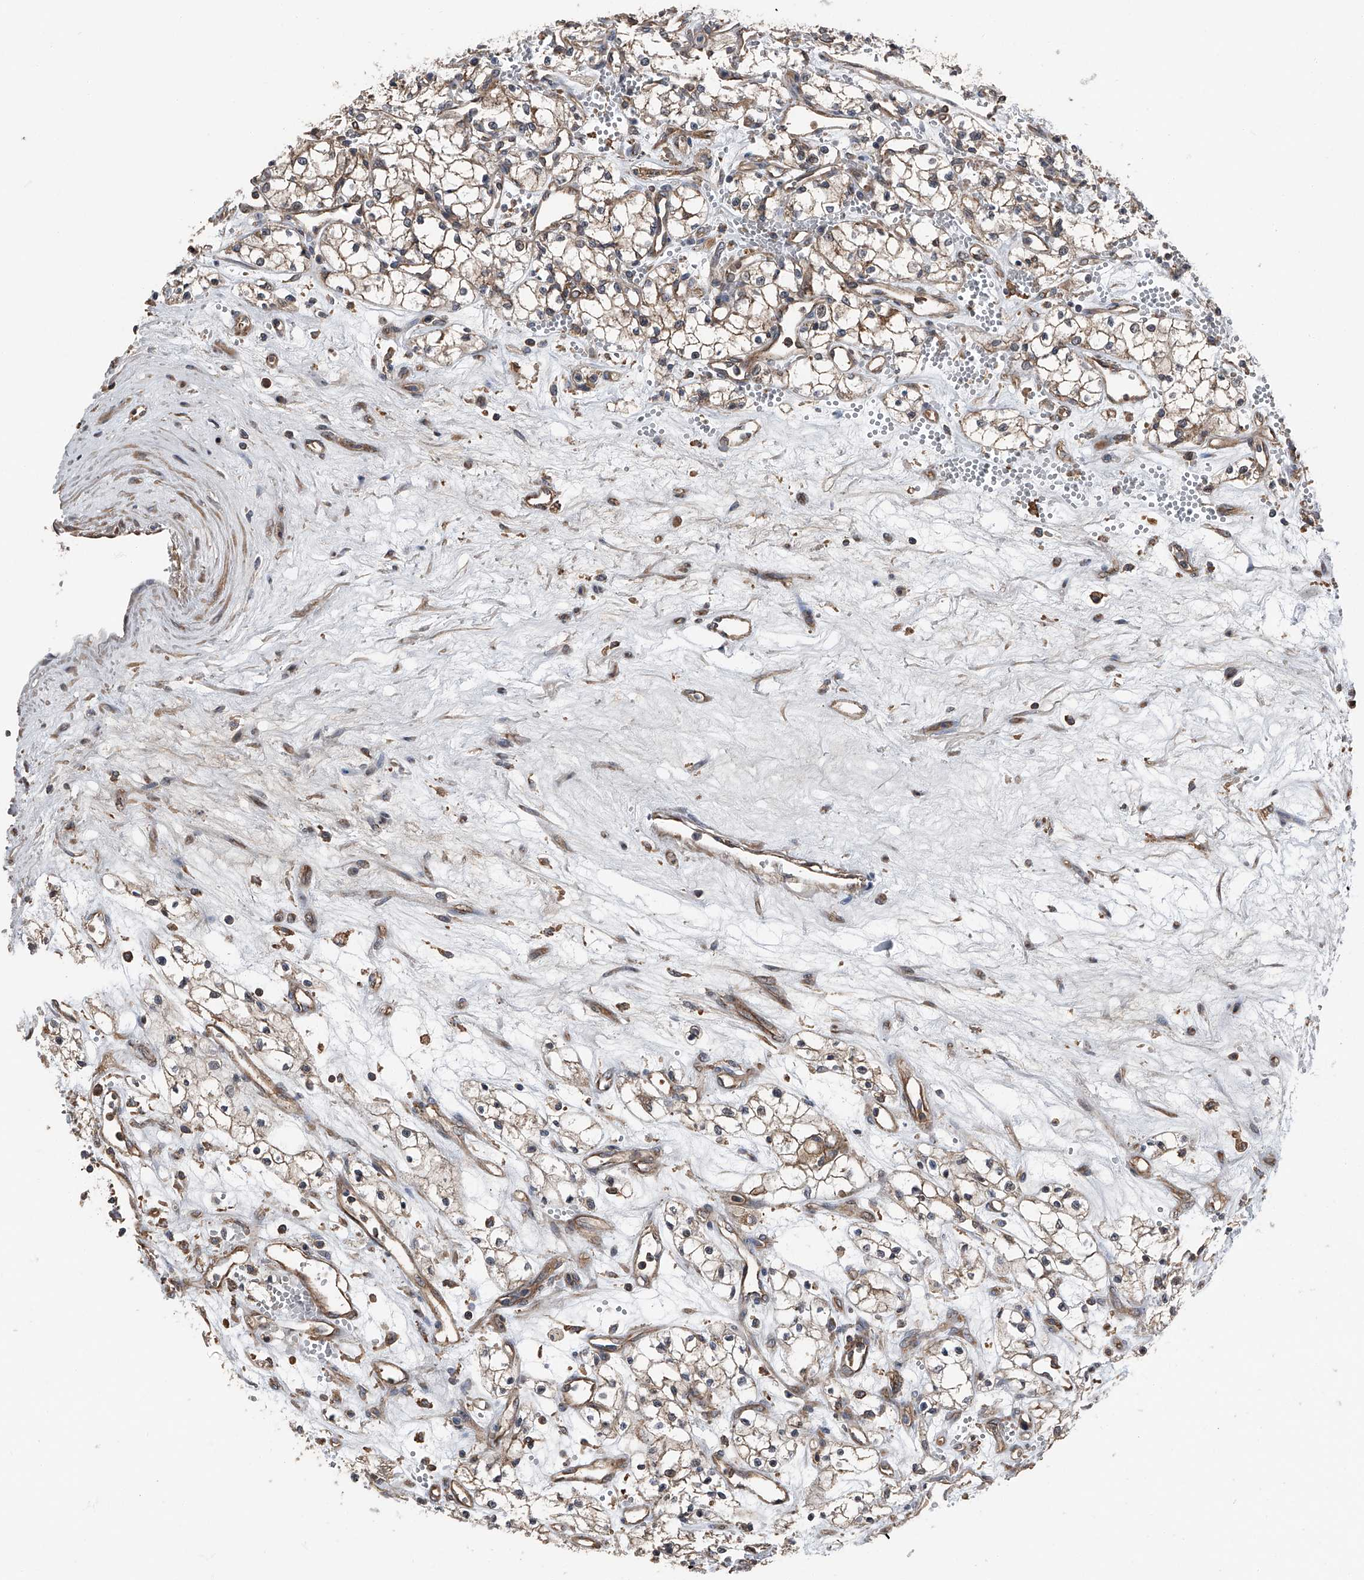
{"staining": {"intensity": "weak", "quantity": ">75%", "location": "cytoplasmic/membranous"}, "tissue": "renal cancer", "cell_type": "Tumor cells", "image_type": "cancer", "snomed": [{"axis": "morphology", "description": "Adenocarcinoma, NOS"}, {"axis": "topography", "description": "Kidney"}], "caption": "This is a histology image of immunohistochemistry (IHC) staining of renal cancer (adenocarcinoma), which shows weak positivity in the cytoplasmic/membranous of tumor cells.", "gene": "KCNJ2", "patient": {"sex": "male", "age": 59}}